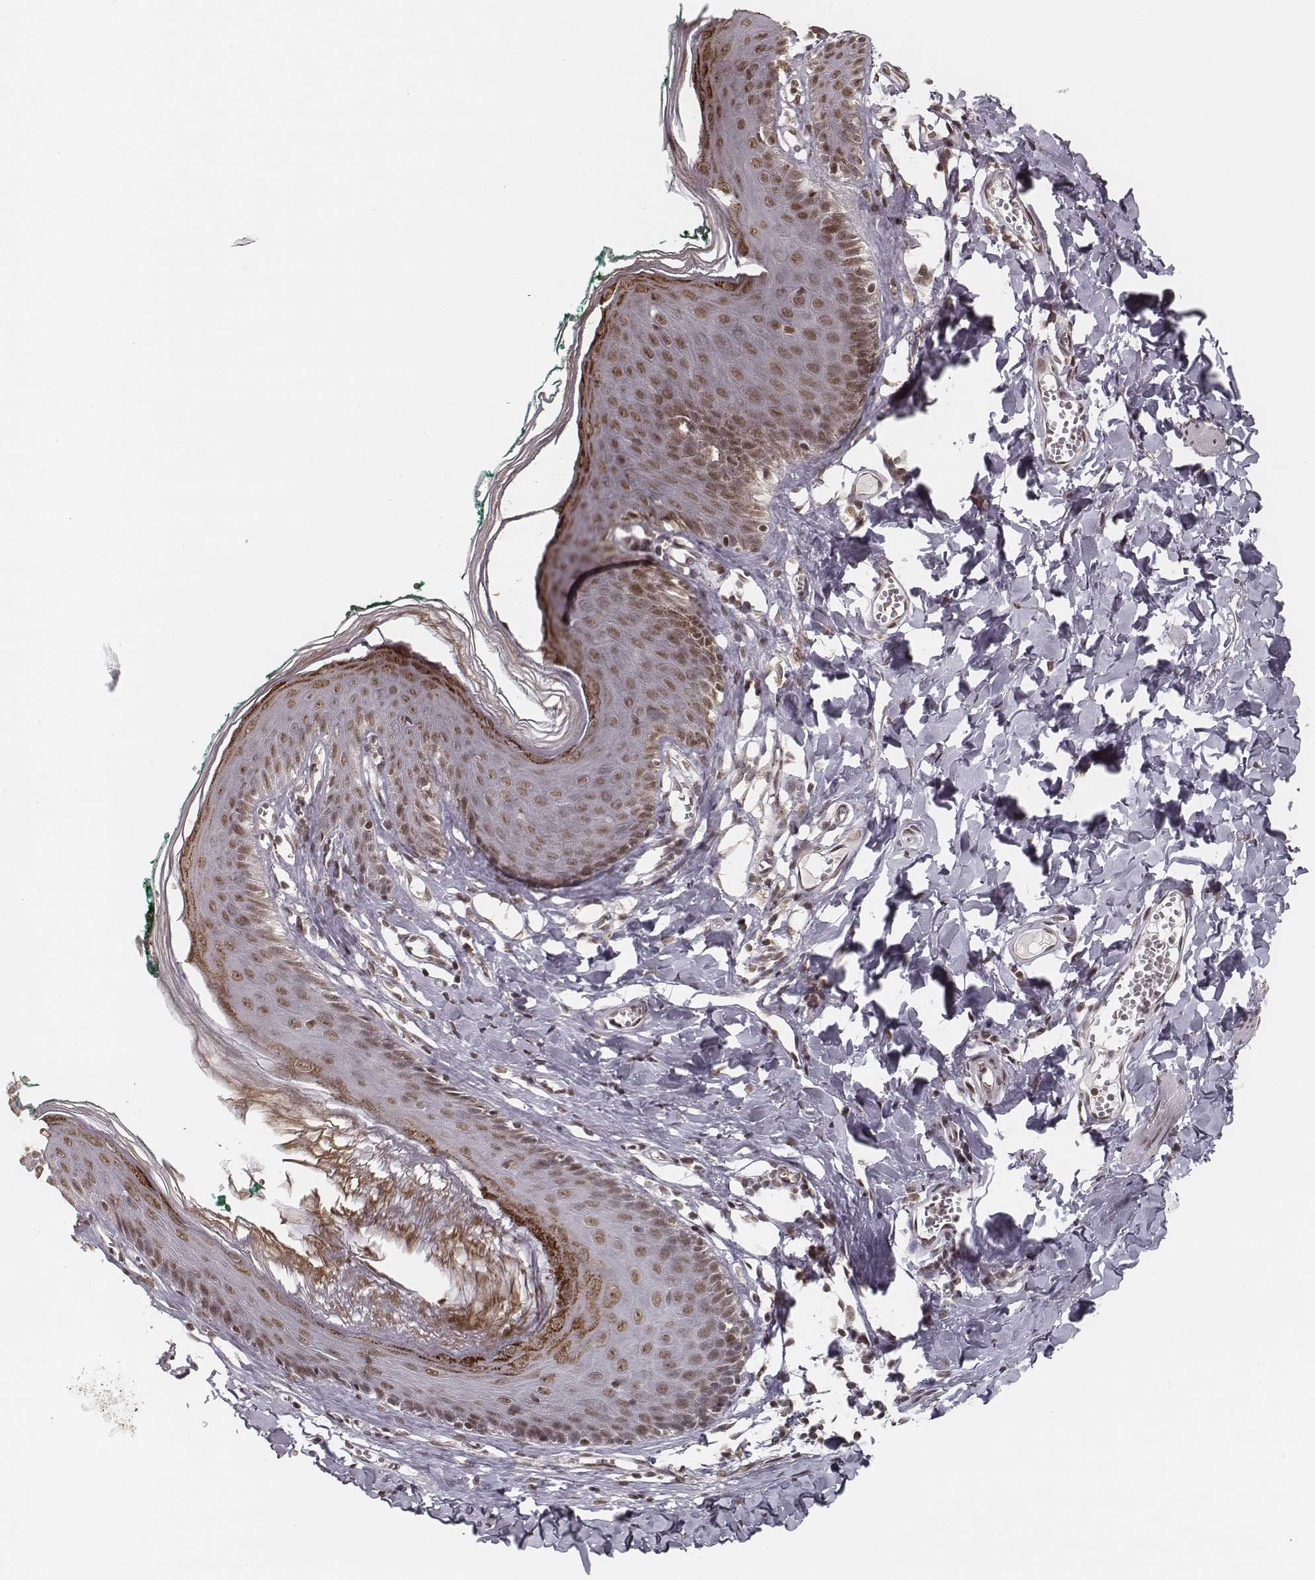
{"staining": {"intensity": "moderate", "quantity": ">75%", "location": "nuclear"}, "tissue": "skin", "cell_type": "Epidermal cells", "image_type": "normal", "snomed": [{"axis": "morphology", "description": "Normal tissue, NOS"}, {"axis": "topography", "description": "Vulva"}, {"axis": "topography", "description": "Peripheral nerve tissue"}], "caption": "A brown stain highlights moderate nuclear staining of a protein in epidermal cells of benign human skin.", "gene": "HMGA2", "patient": {"sex": "female", "age": 66}}